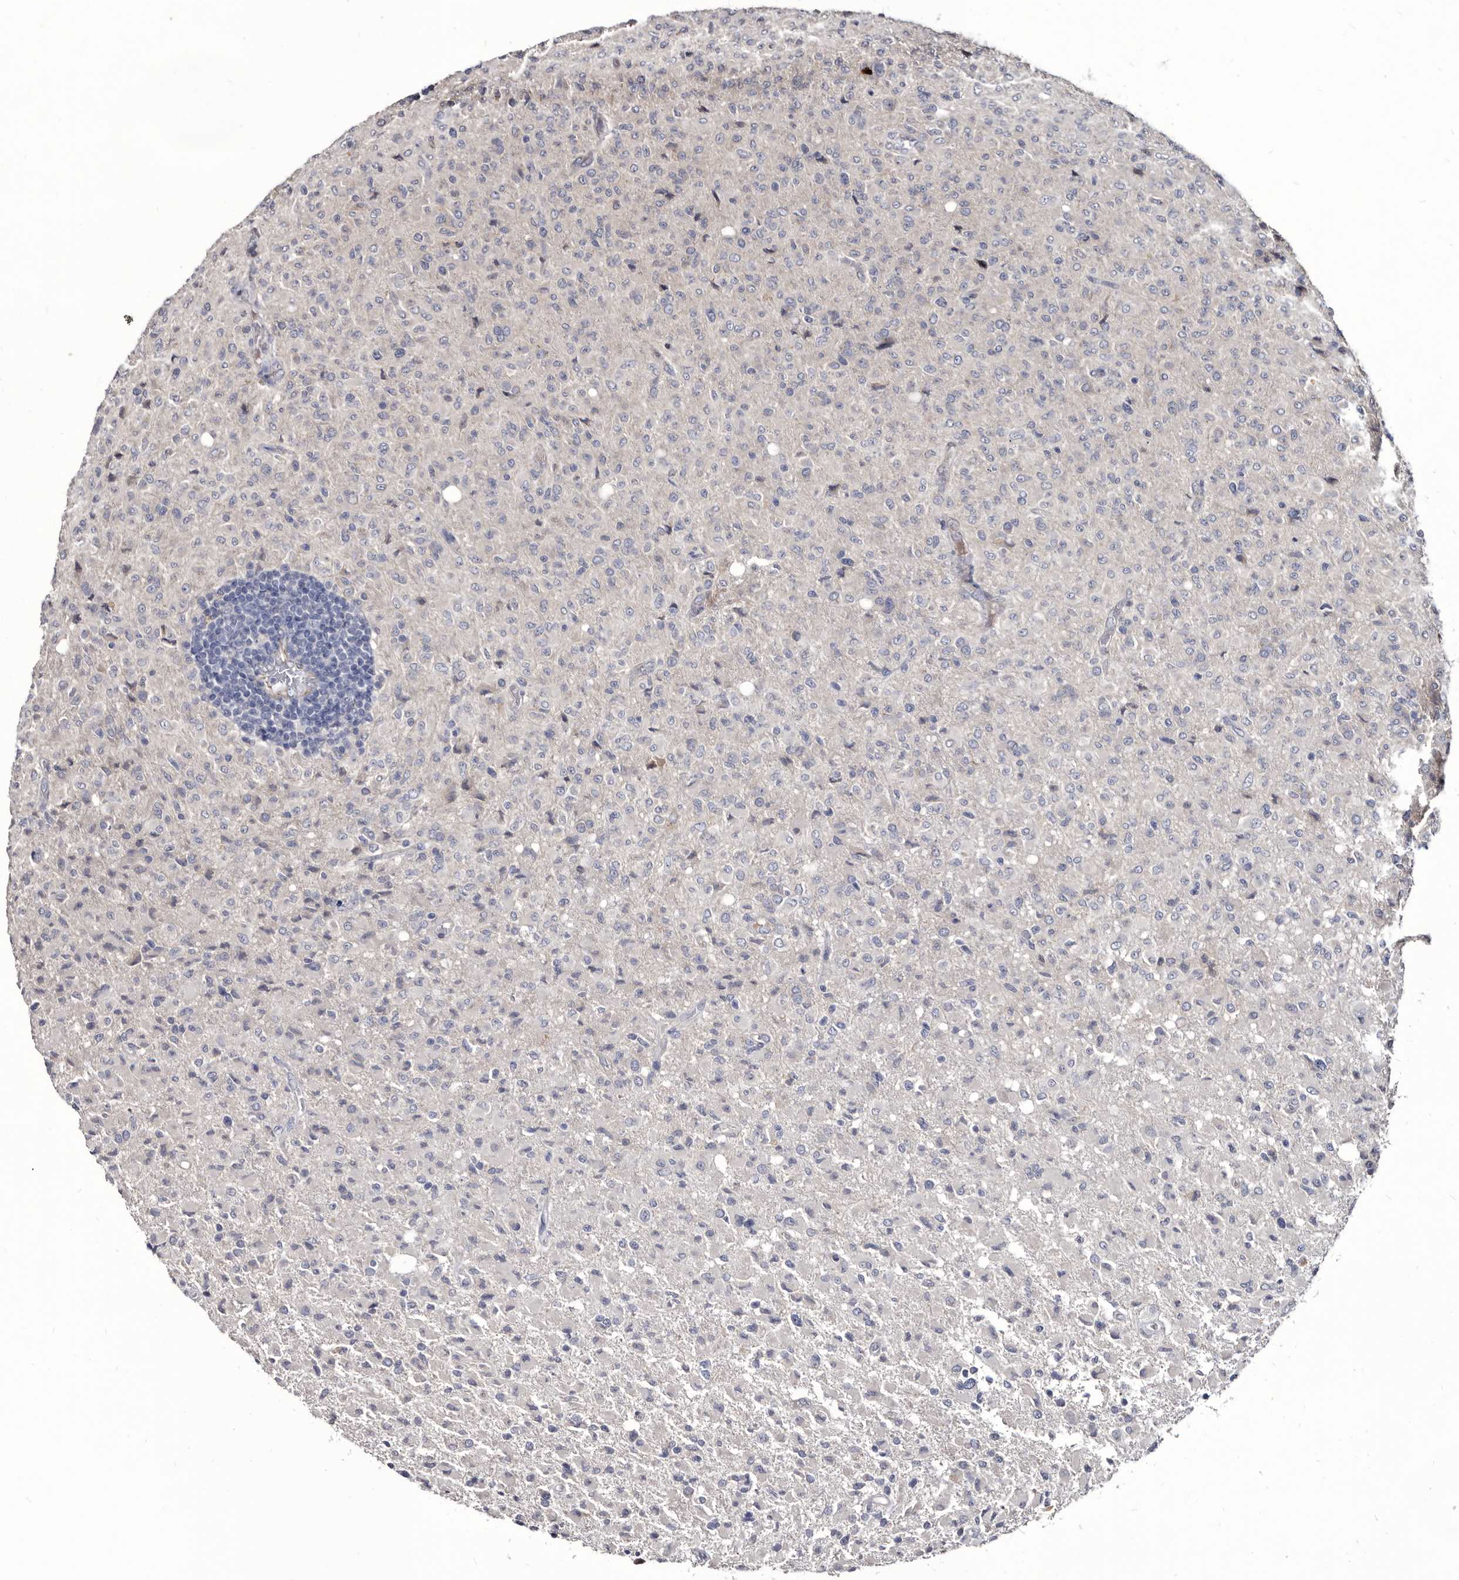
{"staining": {"intensity": "negative", "quantity": "none", "location": "none"}, "tissue": "glioma", "cell_type": "Tumor cells", "image_type": "cancer", "snomed": [{"axis": "morphology", "description": "Glioma, malignant, High grade"}, {"axis": "topography", "description": "Brain"}], "caption": "A photomicrograph of malignant glioma (high-grade) stained for a protein reveals no brown staining in tumor cells.", "gene": "PROM1", "patient": {"sex": "female", "age": 57}}